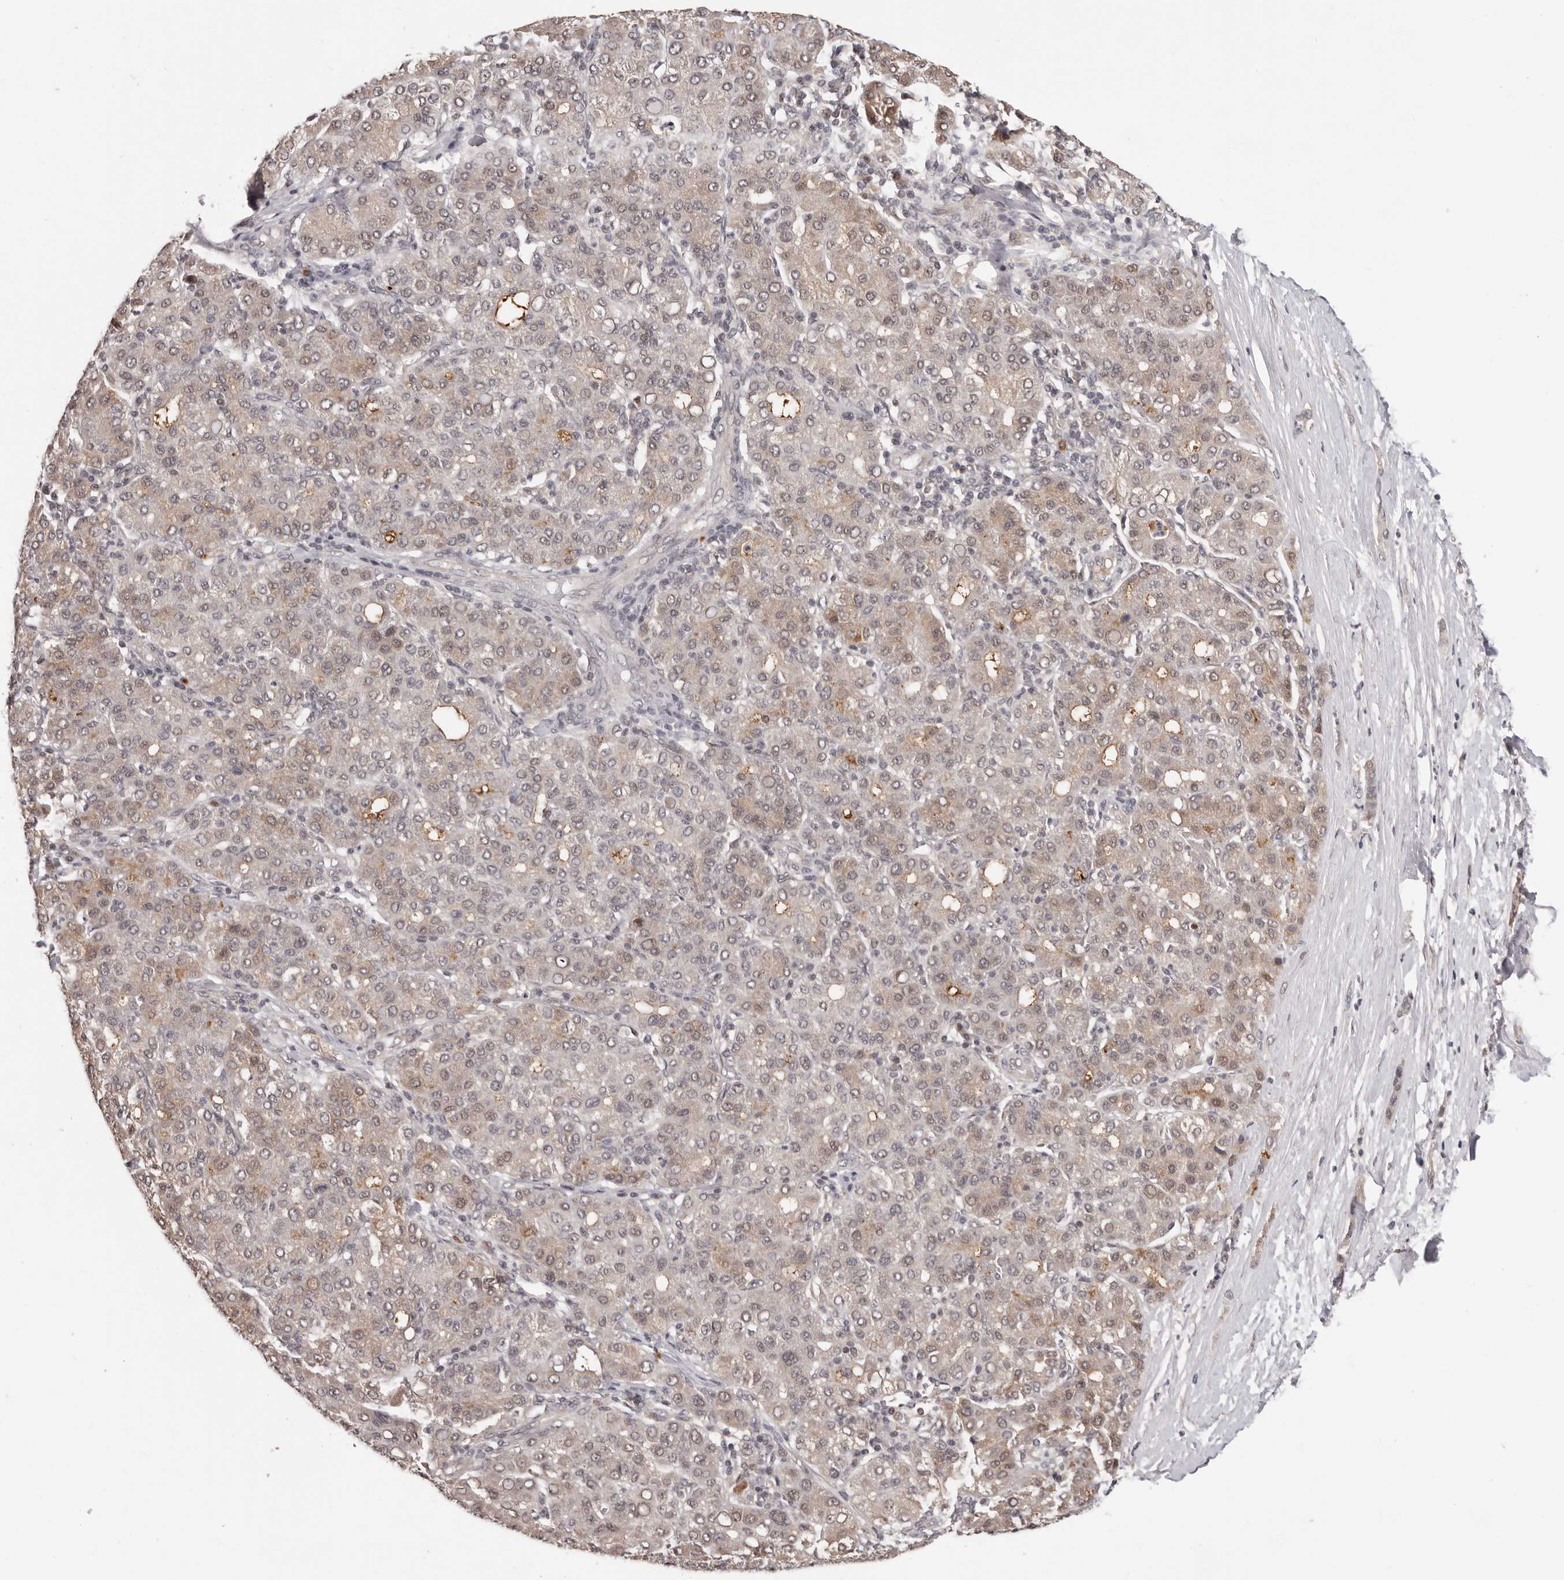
{"staining": {"intensity": "weak", "quantity": "<25%", "location": "cytoplasmic/membranous"}, "tissue": "liver cancer", "cell_type": "Tumor cells", "image_type": "cancer", "snomed": [{"axis": "morphology", "description": "Carcinoma, Hepatocellular, NOS"}, {"axis": "topography", "description": "Liver"}], "caption": "This image is of liver hepatocellular carcinoma stained with immunohistochemistry (IHC) to label a protein in brown with the nuclei are counter-stained blue. There is no staining in tumor cells.", "gene": "TBX5", "patient": {"sex": "male", "age": 65}}